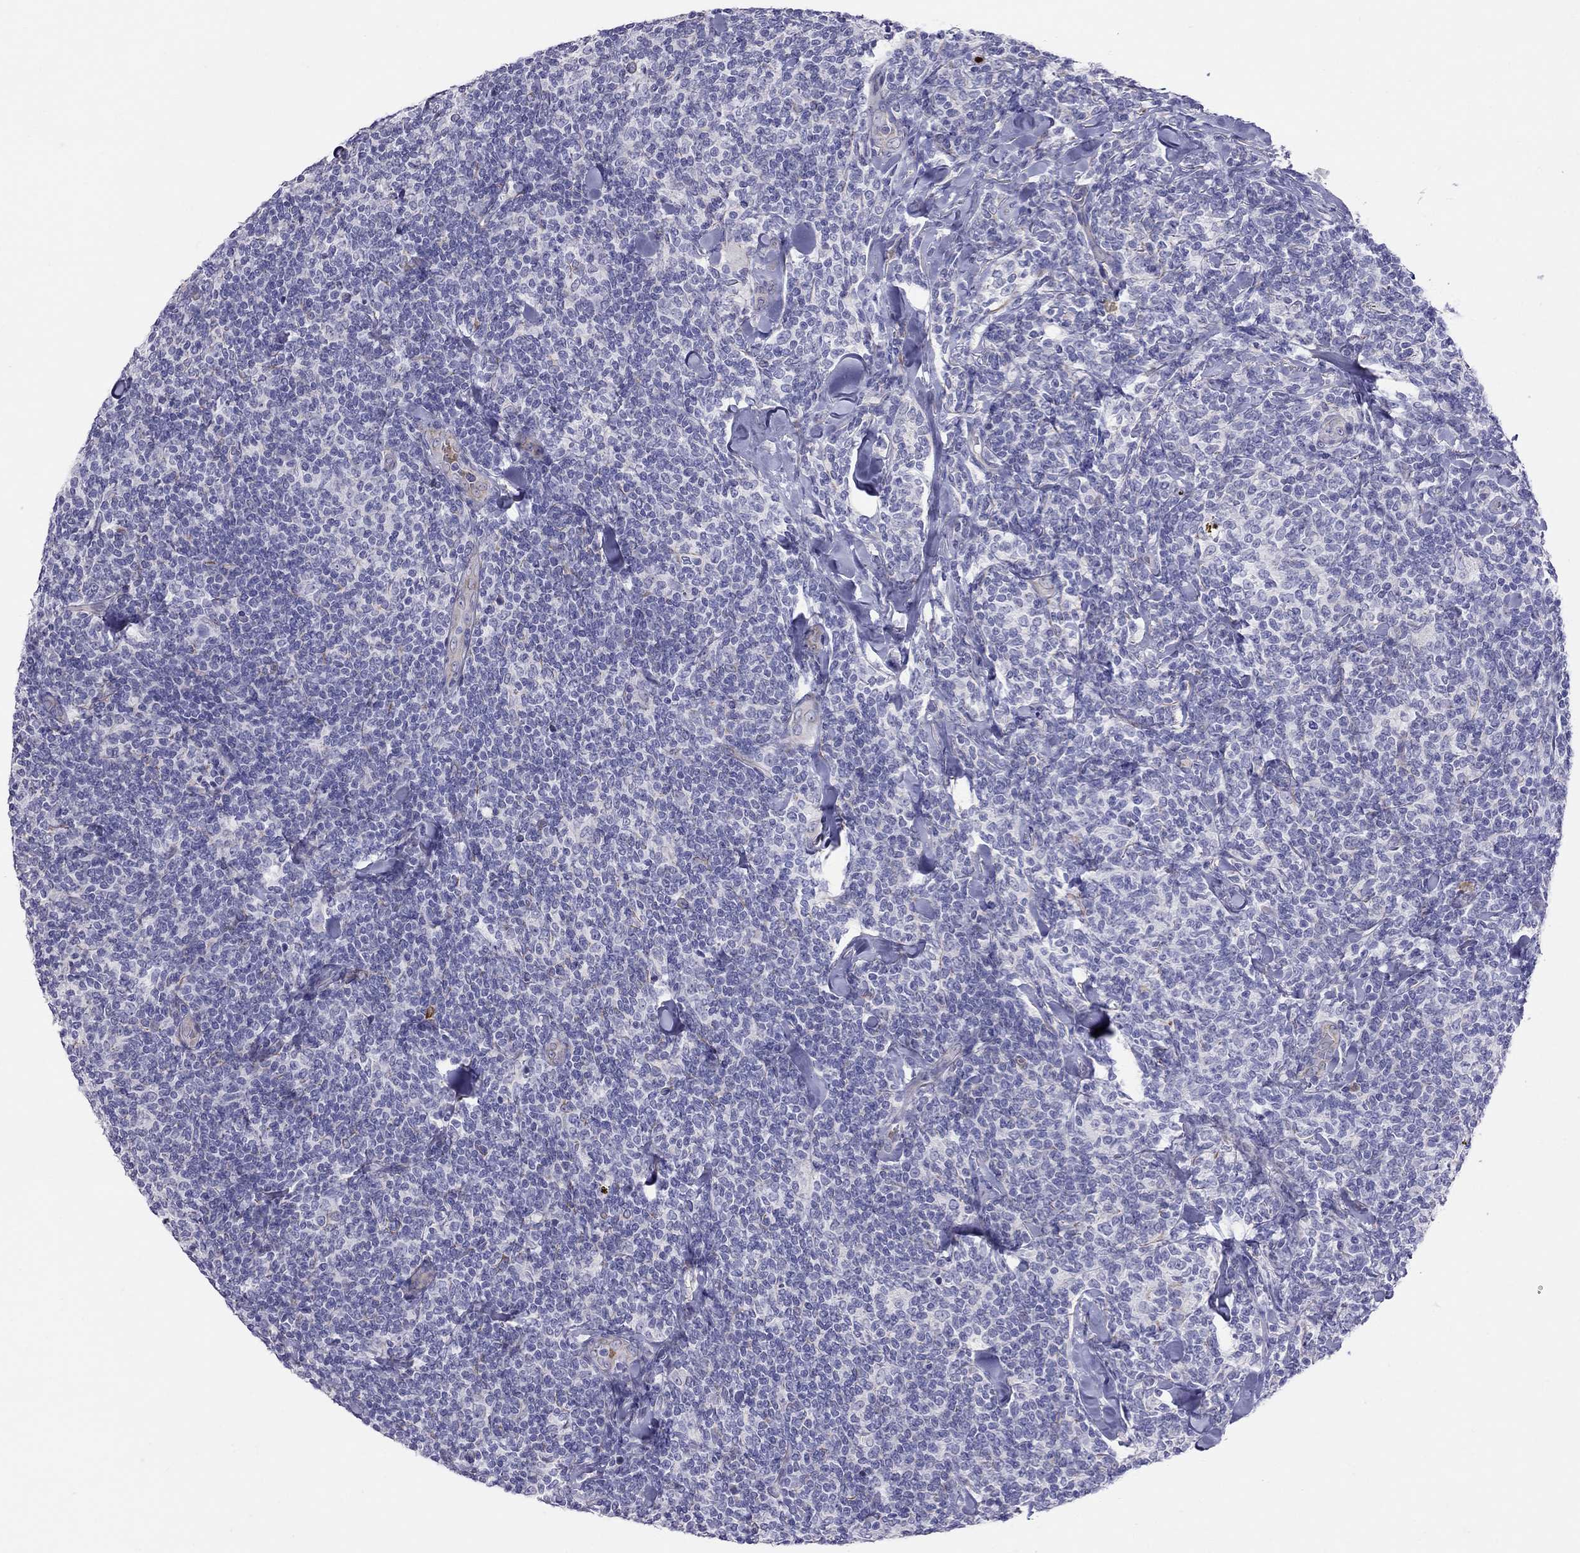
{"staining": {"intensity": "negative", "quantity": "none", "location": "none"}, "tissue": "lymphoma", "cell_type": "Tumor cells", "image_type": "cancer", "snomed": [{"axis": "morphology", "description": "Malignant lymphoma, non-Hodgkin's type, Low grade"}, {"axis": "topography", "description": "Lymph node"}], "caption": "IHC histopathology image of human lymphoma stained for a protein (brown), which shows no staining in tumor cells. (Brightfield microscopy of DAB (3,3'-diaminobenzidine) immunohistochemistry at high magnification).", "gene": "SPINT4", "patient": {"sex": "female", "age": 56}}